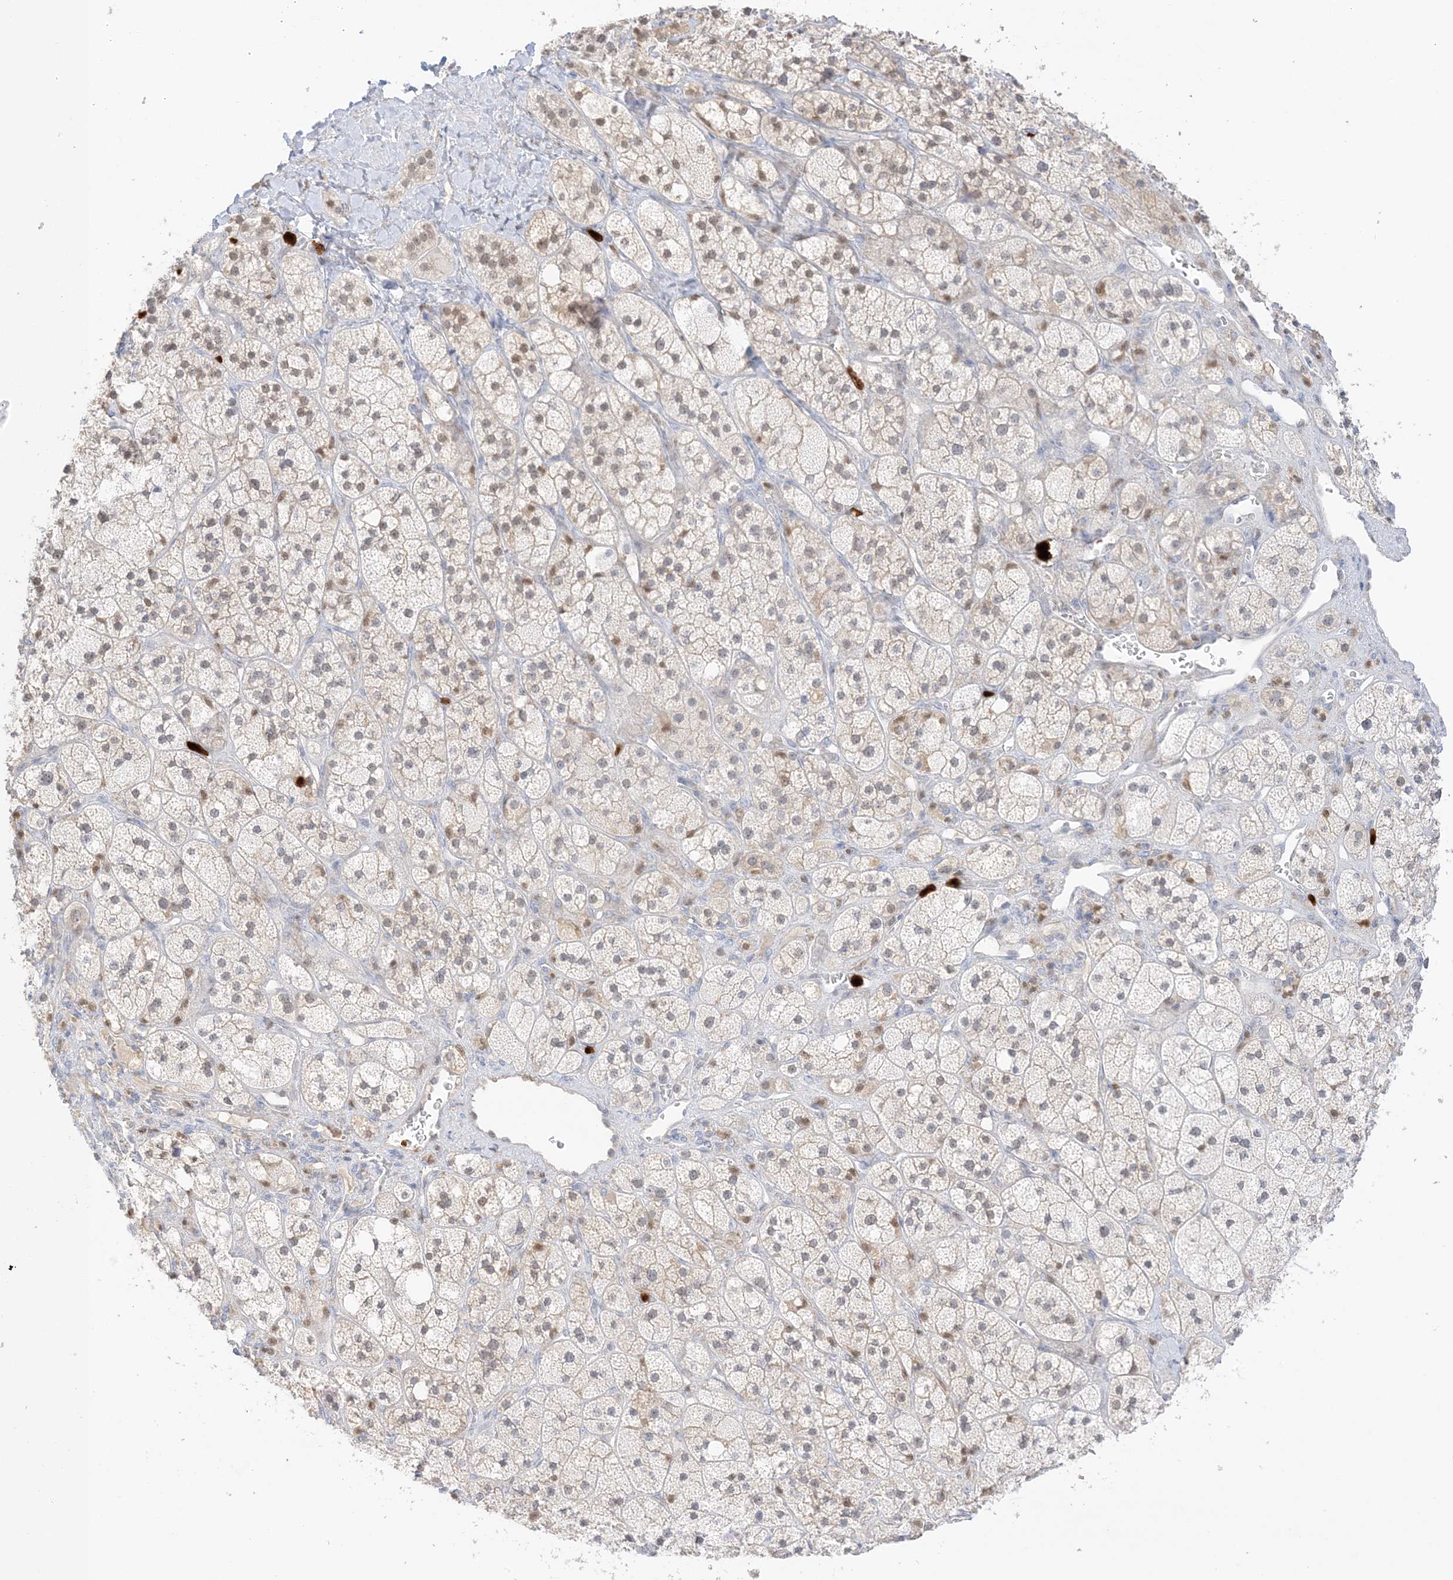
{"staining": {"intensity": "weak", "quantity": "<25%", "location": "cytoplasmic/membranous,nuclear"}, "tissue": "adrenal gland", "cell_type": "Glandular cells", "image_type": "normal", "snomed": [{"axis": "morphology", "description": "Normal tissue, NOS"}, {"axis": "topography", "description": "Adrenal gland"}], "caption": "The immunohistochemistry histopathology image has no significant positivity in glandular cells of adrenal gland. (Stains: DAB immunohistochemistry with hematoxylin counter stain, Microscopy: brightfield microscopy at high magnification).", "gene": "GCA", "patient": {"sex": "male", "age": 61}}